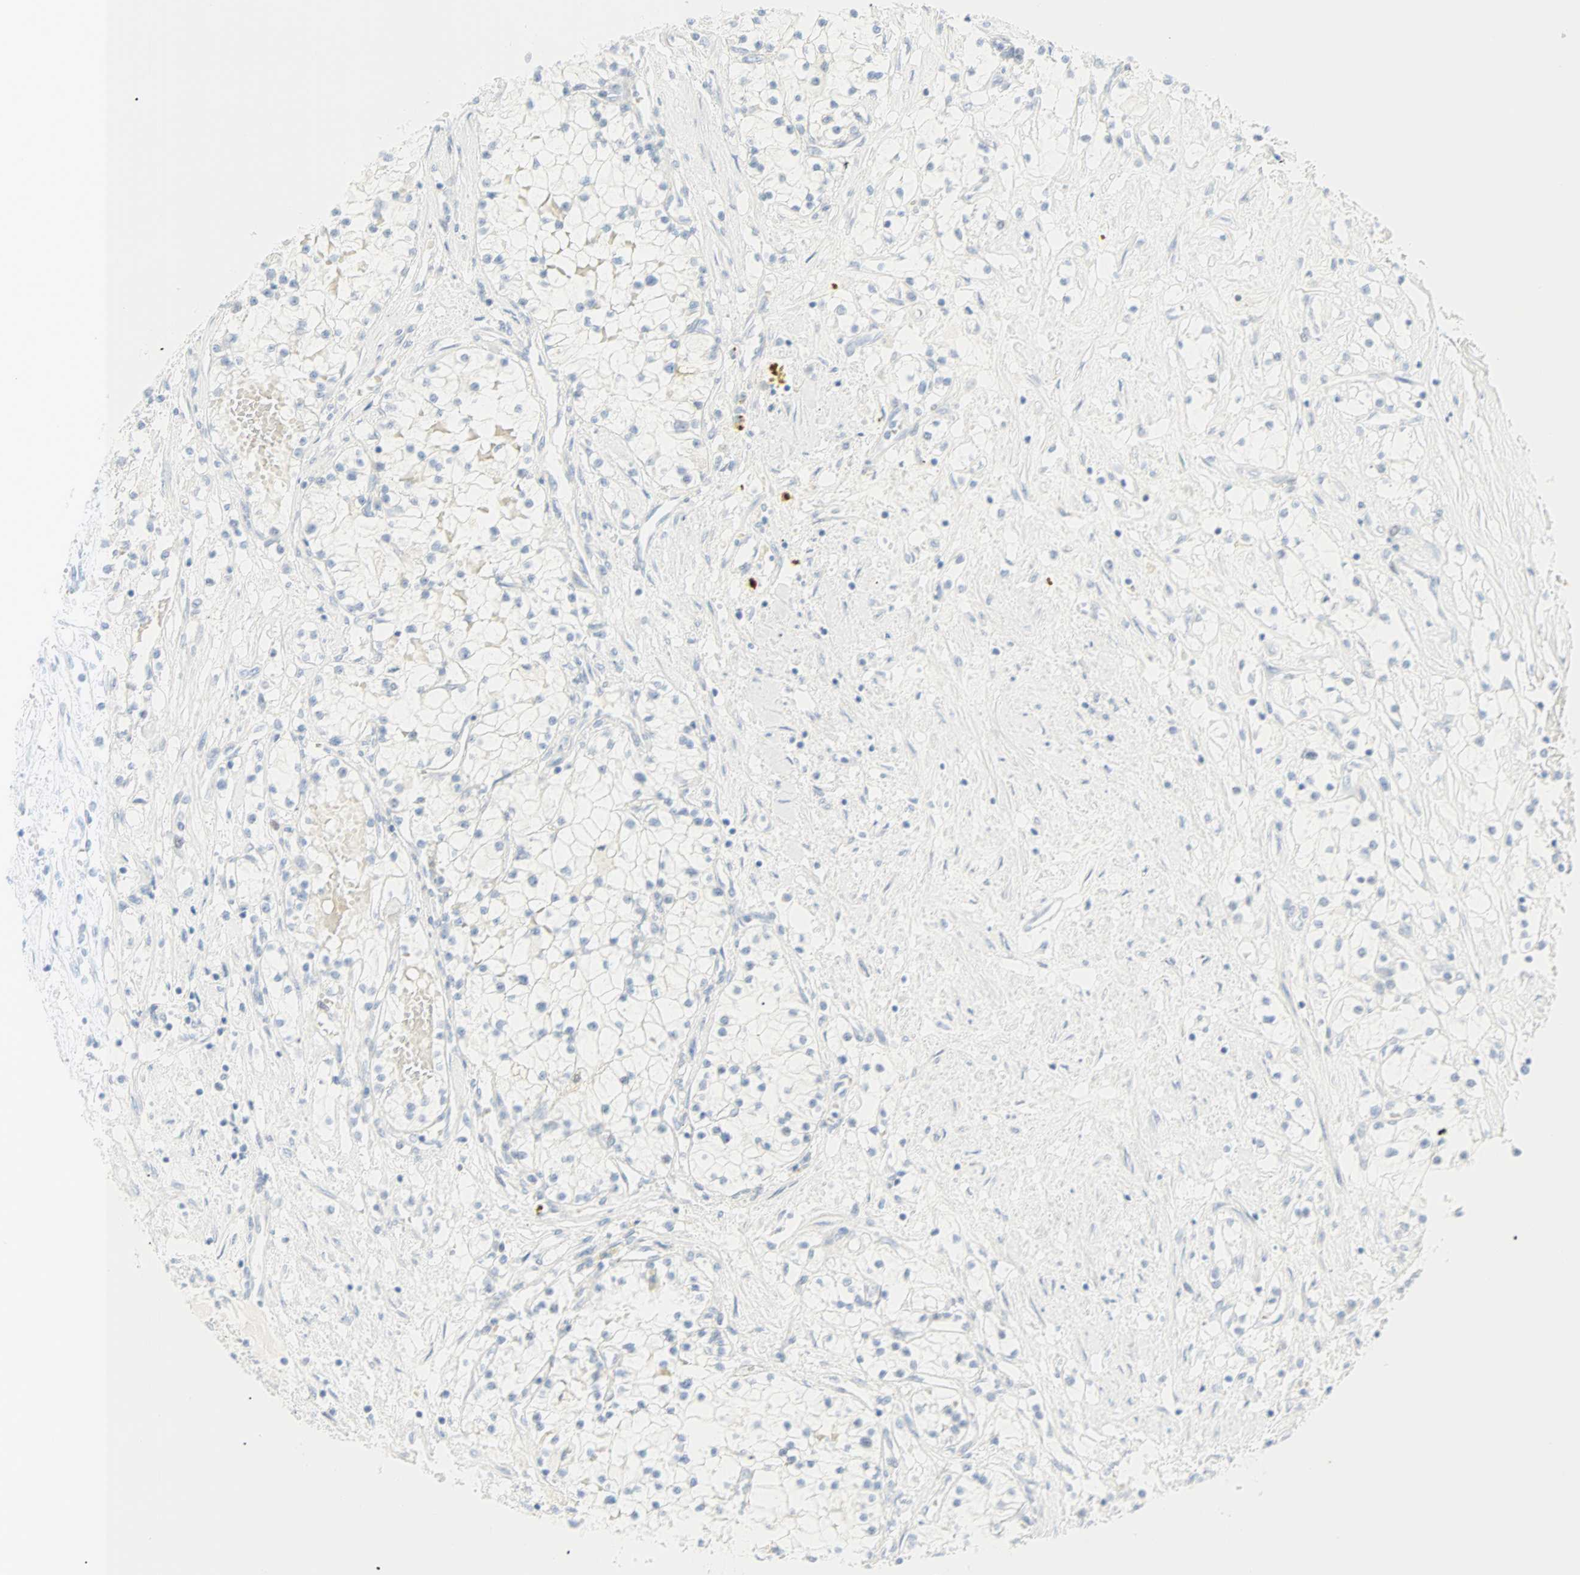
{"staining": {"intensity": "negative", "quantity": "none", "location": "none"}, "tissue": "renal cancer", "cell_type": "Tumor cells", "image_type": "cancer", "snomed": [{"axis": "morphology", "description": "Adenocarcinoma, NOS"}, {"axis": "topography", "description": "Kidney"}], "caption": "Immunohistochemistry histopathology image of neoplastic tissue: human adenocarcinoma (renal) stained with DAB (3,3'-diaminobenzidine) reveals no significant protein expression in tumor cells.", "gene": "SELENBP1", "patient": {"sex": "male", "age": 68}}